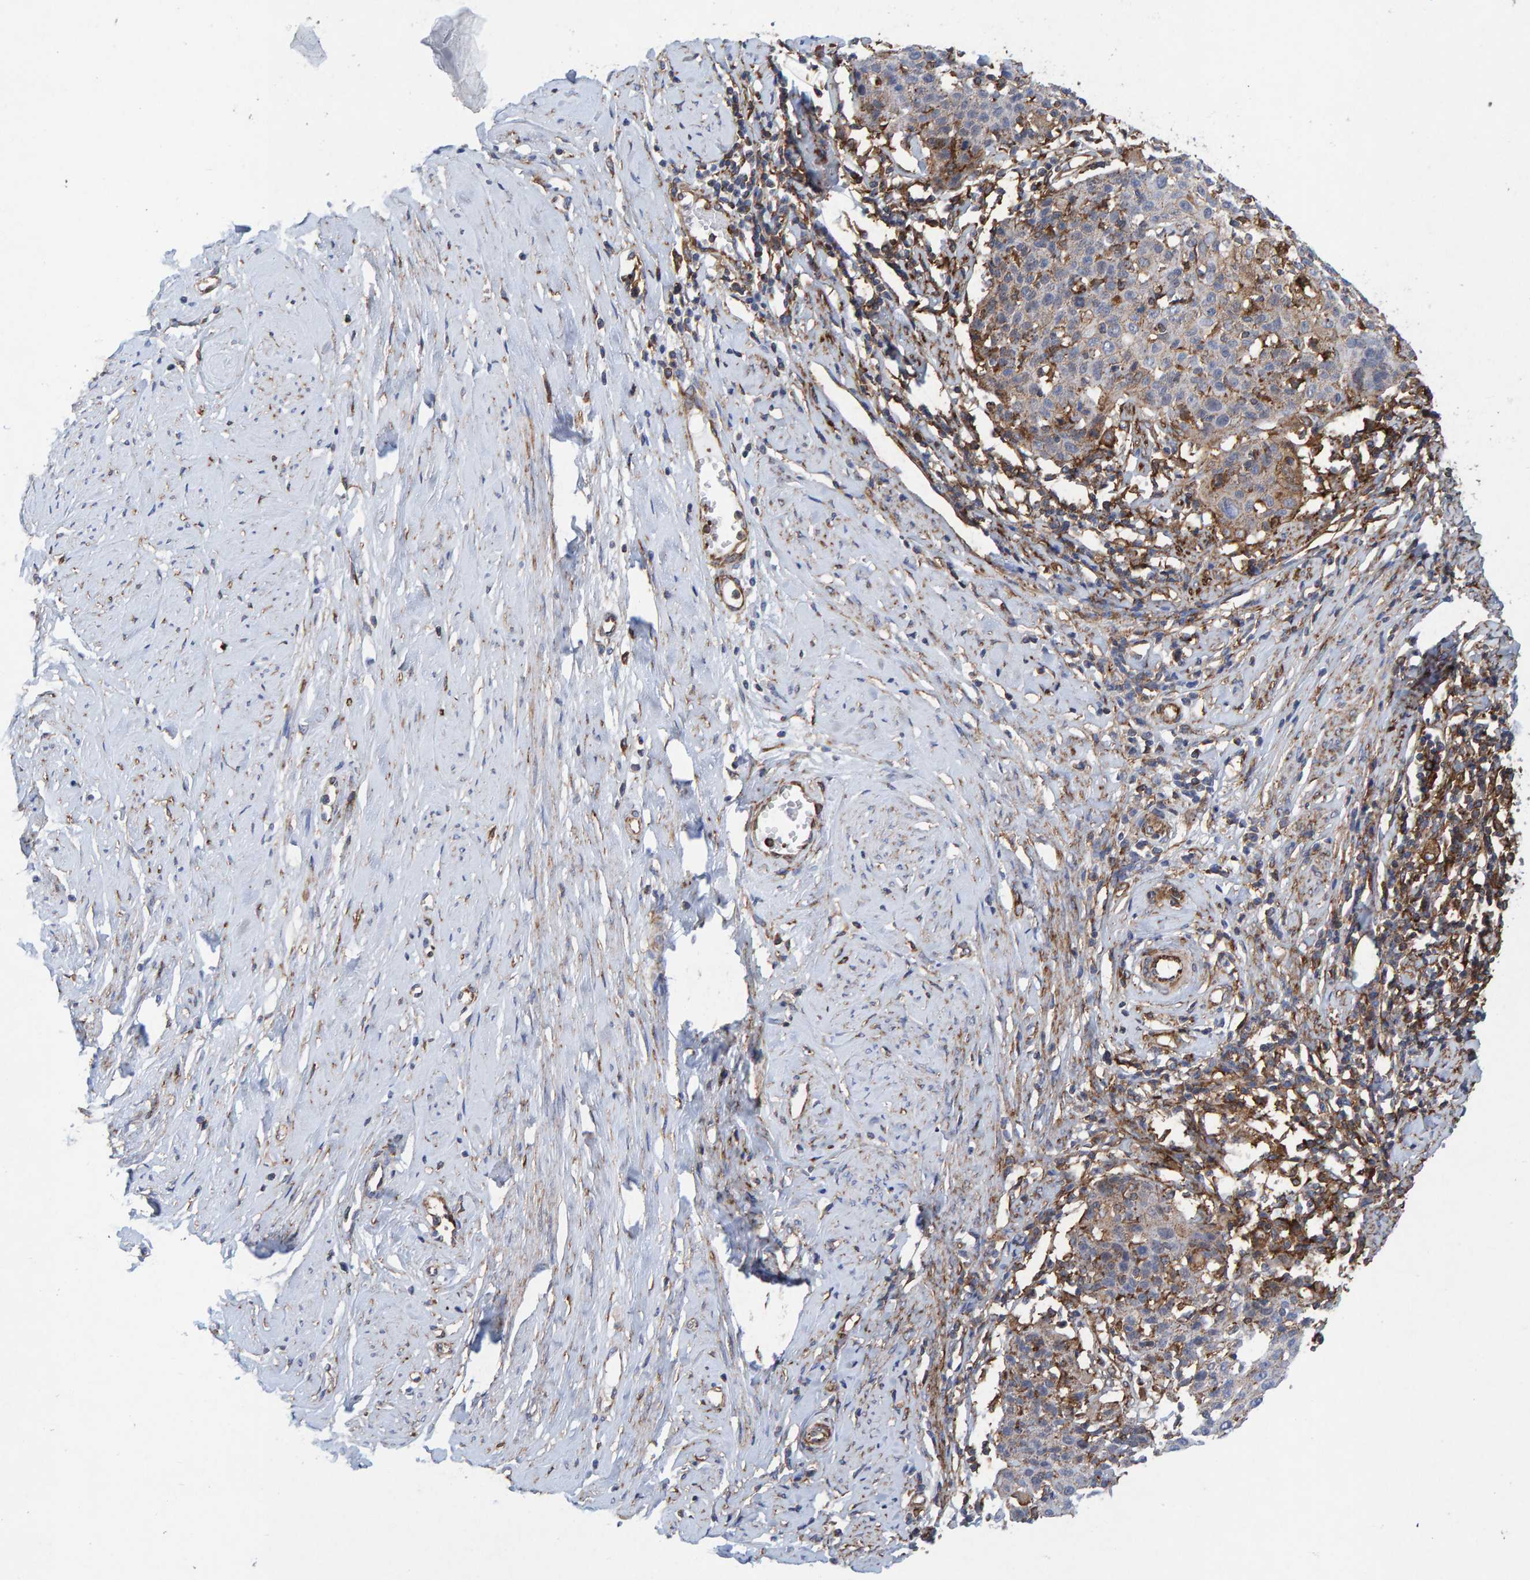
{"staining": {"intensity": "weak", "quantity": "<25%", "location": "cytoplasmic/membranous"}, "tissue": "cervical cancer", "cell_type": "Tumor cells", "image_type": "cancer", "snomed": [{"axis": "morphology", "description": "Squamous cell carcinoma, NOS"}, {"axis": "topography", "description": "Cervix"}], "caption": "Tumor cells show no significant protein positivity in cervical cancer. (Immunohistochemistry (ihc), brightfield microscopy, high magnification).", "gene": "MVP", "patient": {"sex": "female", "age": 38}}